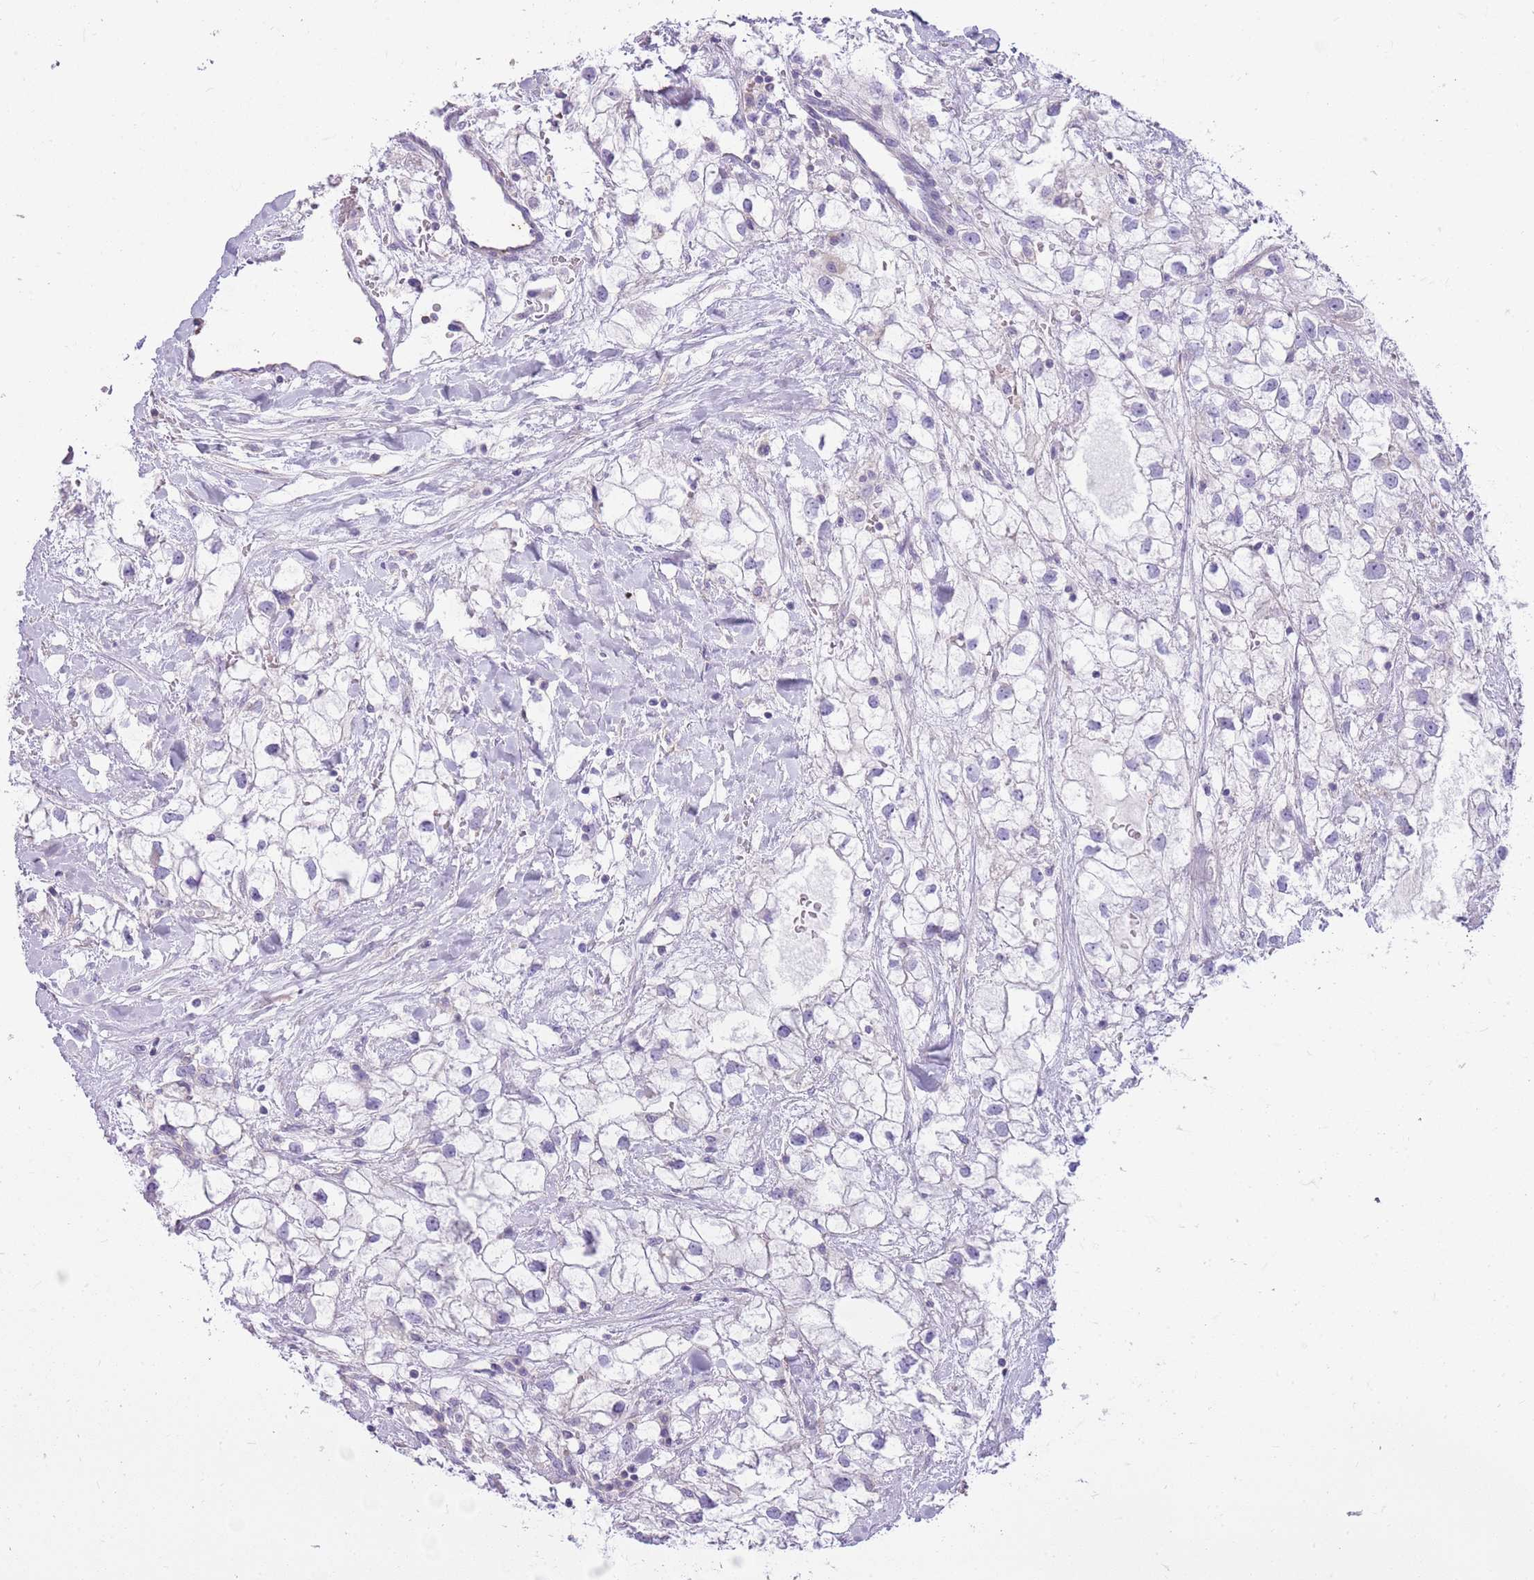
{"staining": {"intensity": "negative", "quantity": "none", "location": "none"}, "tissue": "renal cancer", "cell_type": "Tumor cells", "image_type": "cancer", "snomed": [{"axis": "morphology", "description": "Adenocarcinoma, NOS"}, {"axis": "topography", "description": "Kidney"}], "caption": "The photomicrograph exhibits no staining of tumor cells in adenocarcinoma (renal).", "gene": "CNPPD1", "patient": {"sex": "male", "age": 59}}